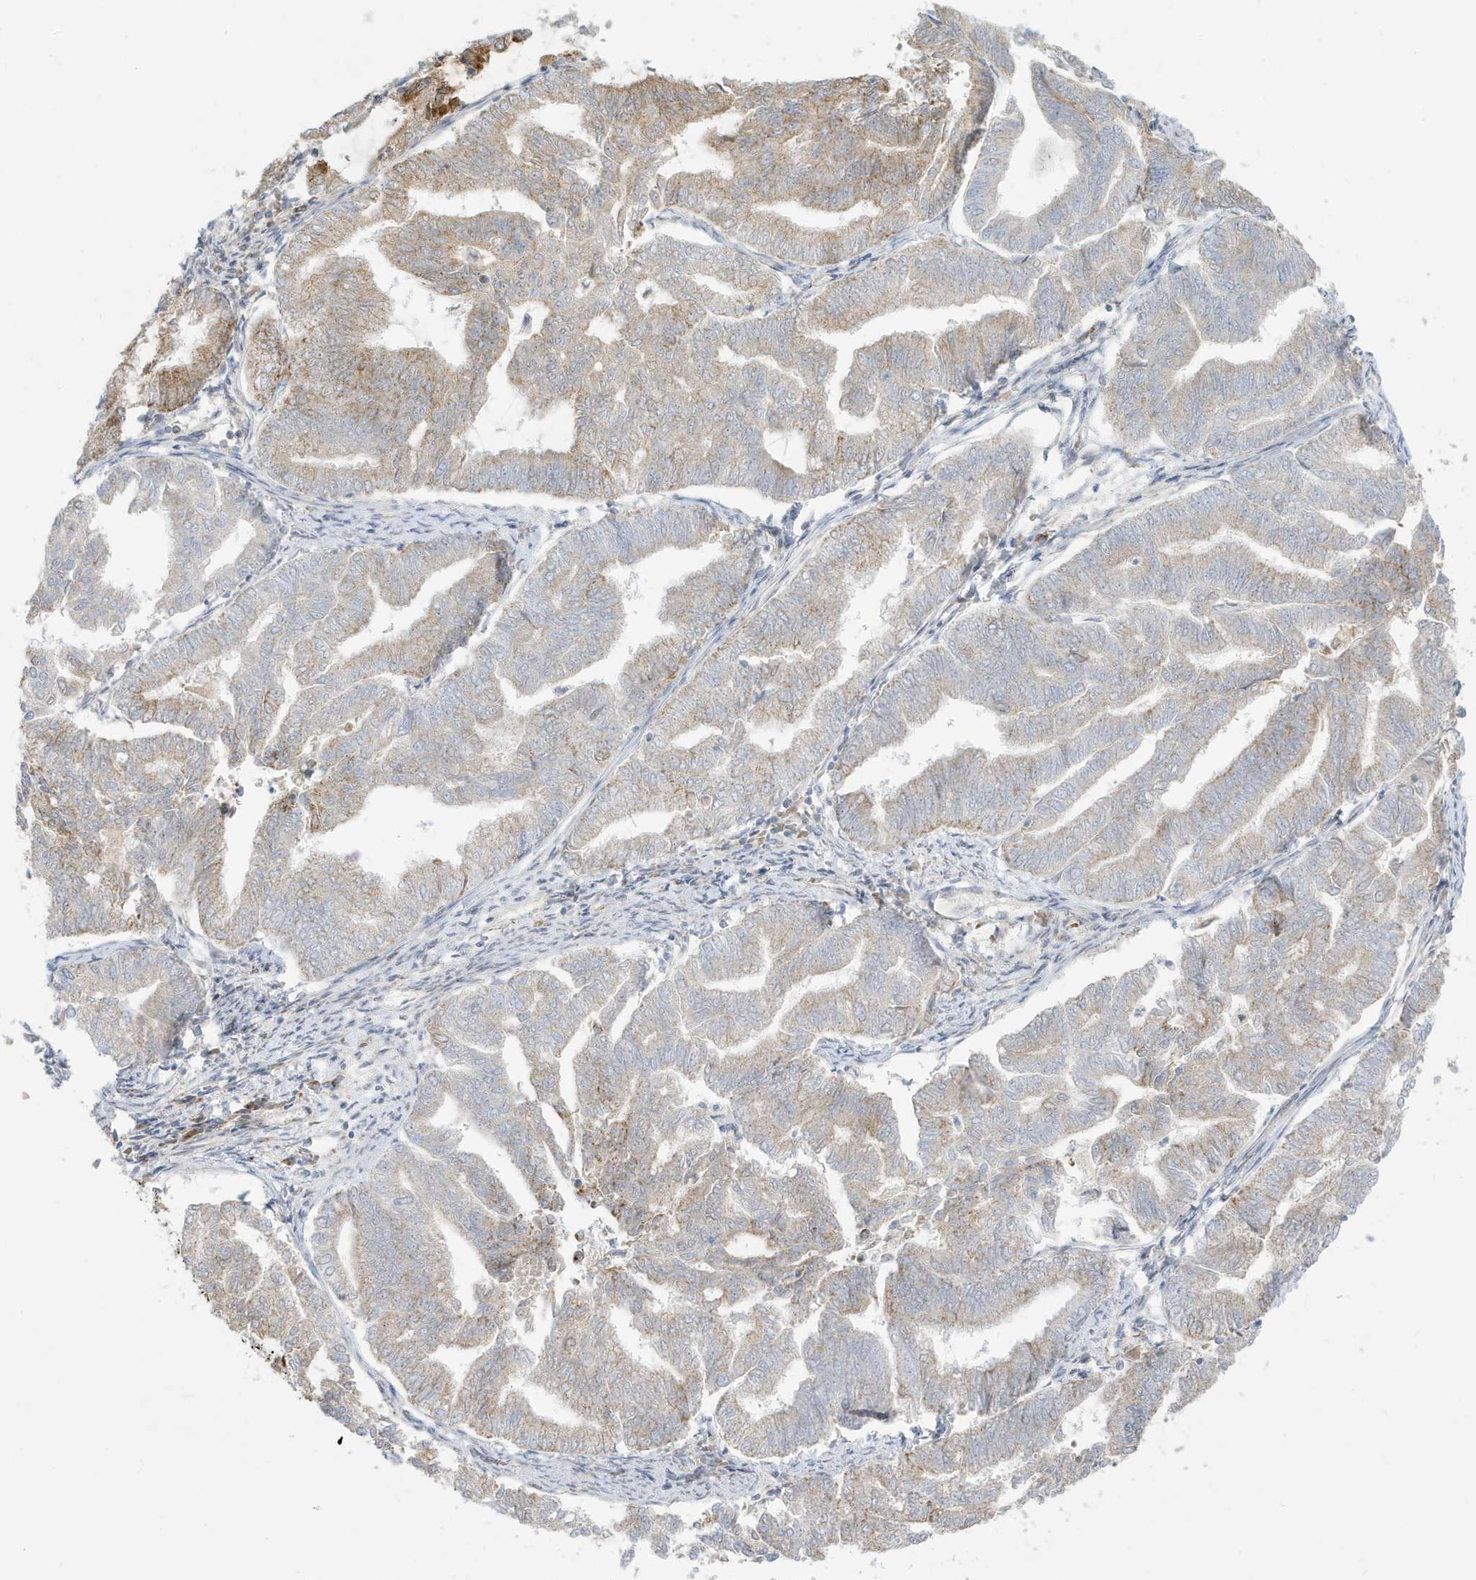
{"staining": {"intensity": "weak", "quantity": "25%-75%", "location": "cytoplasmic/membranous"}, "tissue": "endometrial cancer", "cell_type": "Tumor cells", "image_type": "cancer", "snomed": [{"axis": "morphology", "description": "Adenocarcinoma, NOS"}, {"axis": "topography", "description": "Endometrium"}], "caption": "Weak cytoplasmic/membranous staining is present in approximately 25%-75% of tumor cells in endometrial adenocarcinoma.", "gene": "IFT57", "patient": {"sex": "female", "age": 79}}